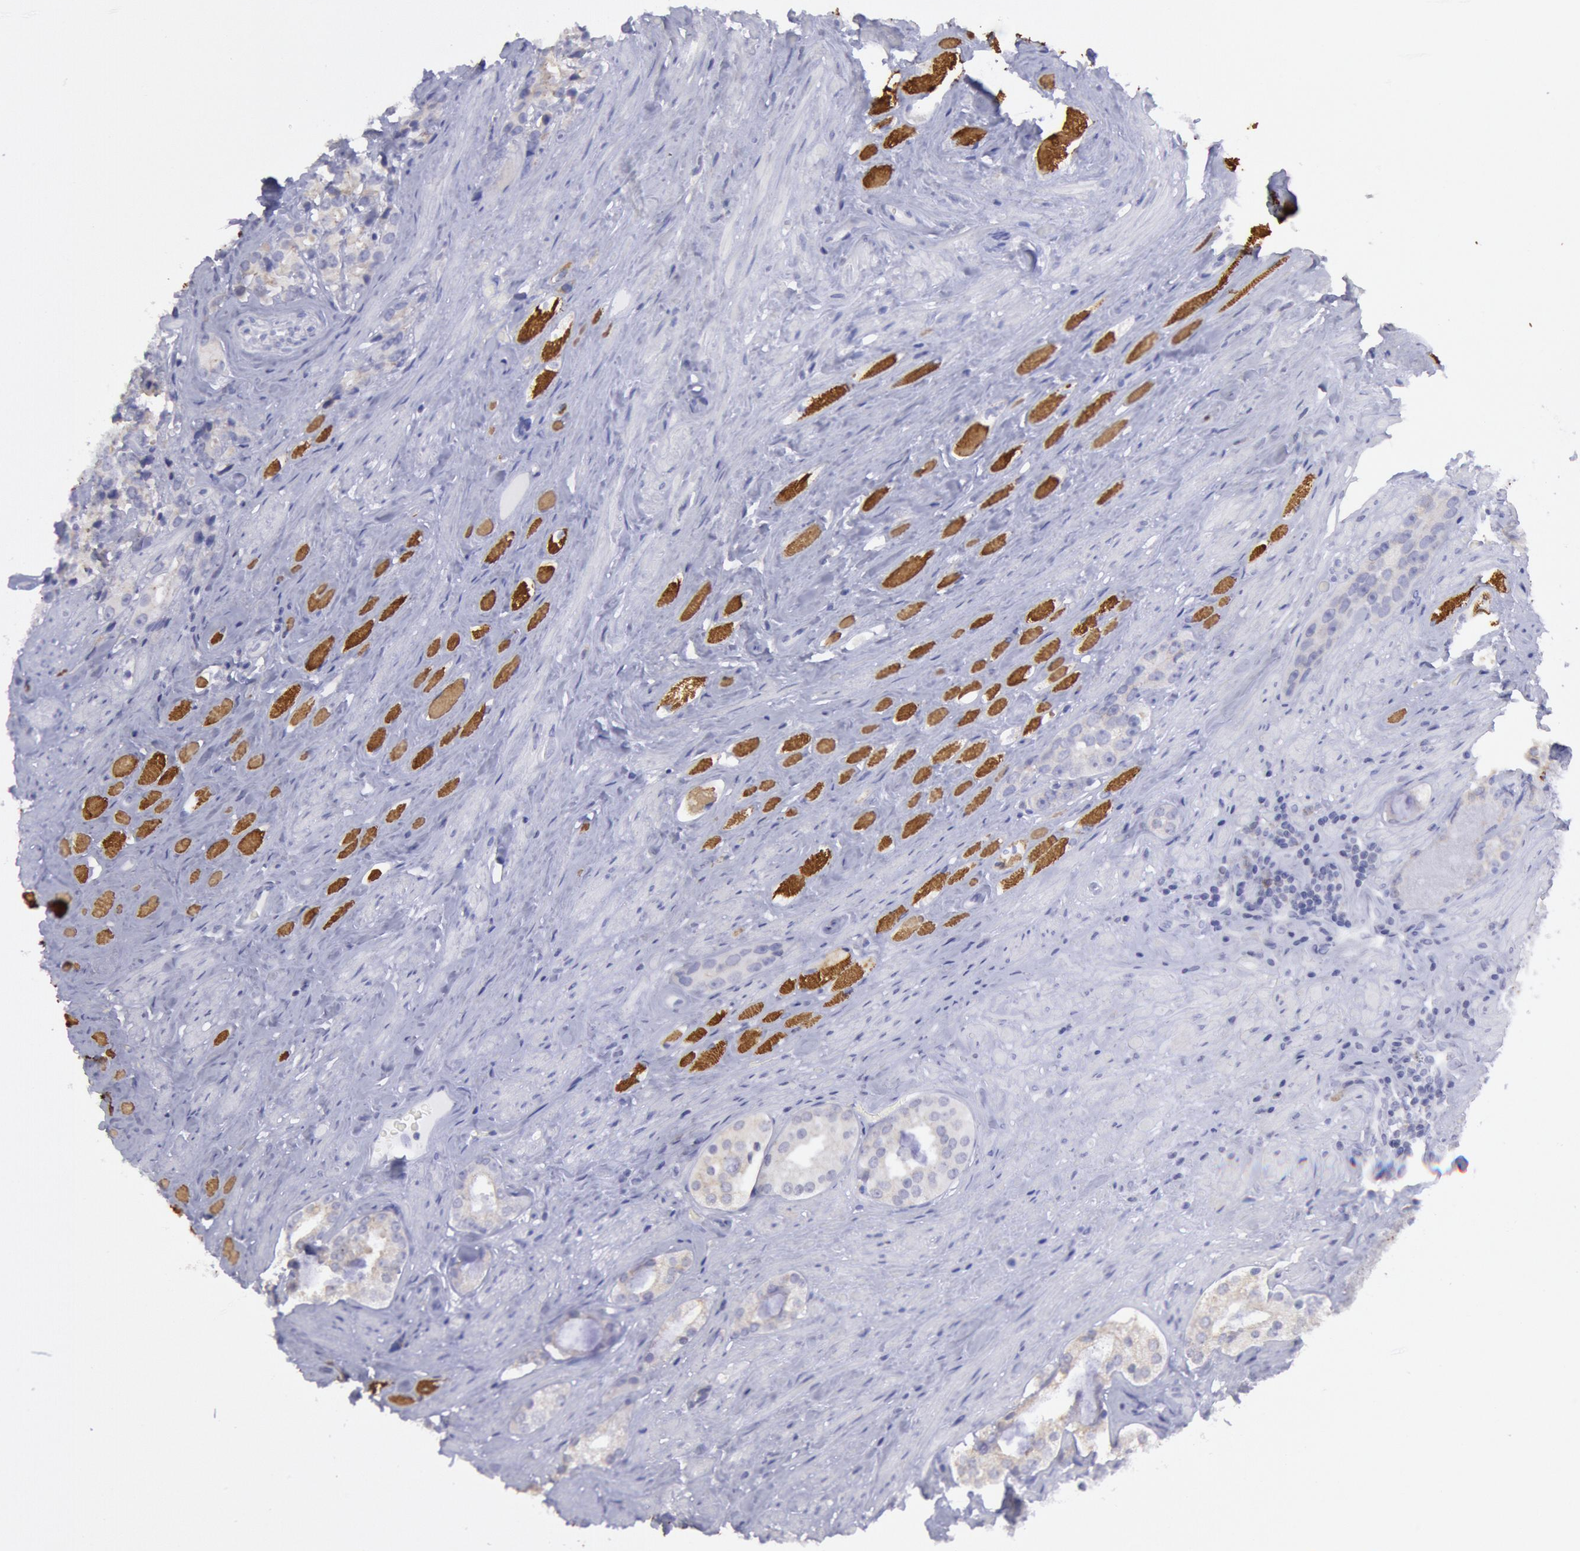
{"staining": {"intensity": "negative", "quantity": "none", "location": "none"}, "tissue": "prostate cancer", "cell_type": "Tumor cells", "image_type": "cancer", "snomed": [{"axis": "morphology", "description": "Adenocarcinoma, Medium grade"}, {"axis": "topography", "description": "Prostate"}], "caption": "IHC photomicrograph of neoplastic tissue: human prostate adenocarcinoma (medium-grade) stained with DAB (3,3'-diaminobenzidine) demonstrates no significant protein positivity in tumor cells.", "gene": "MYH7", "patient": {"sex": "male", "age": 73}}